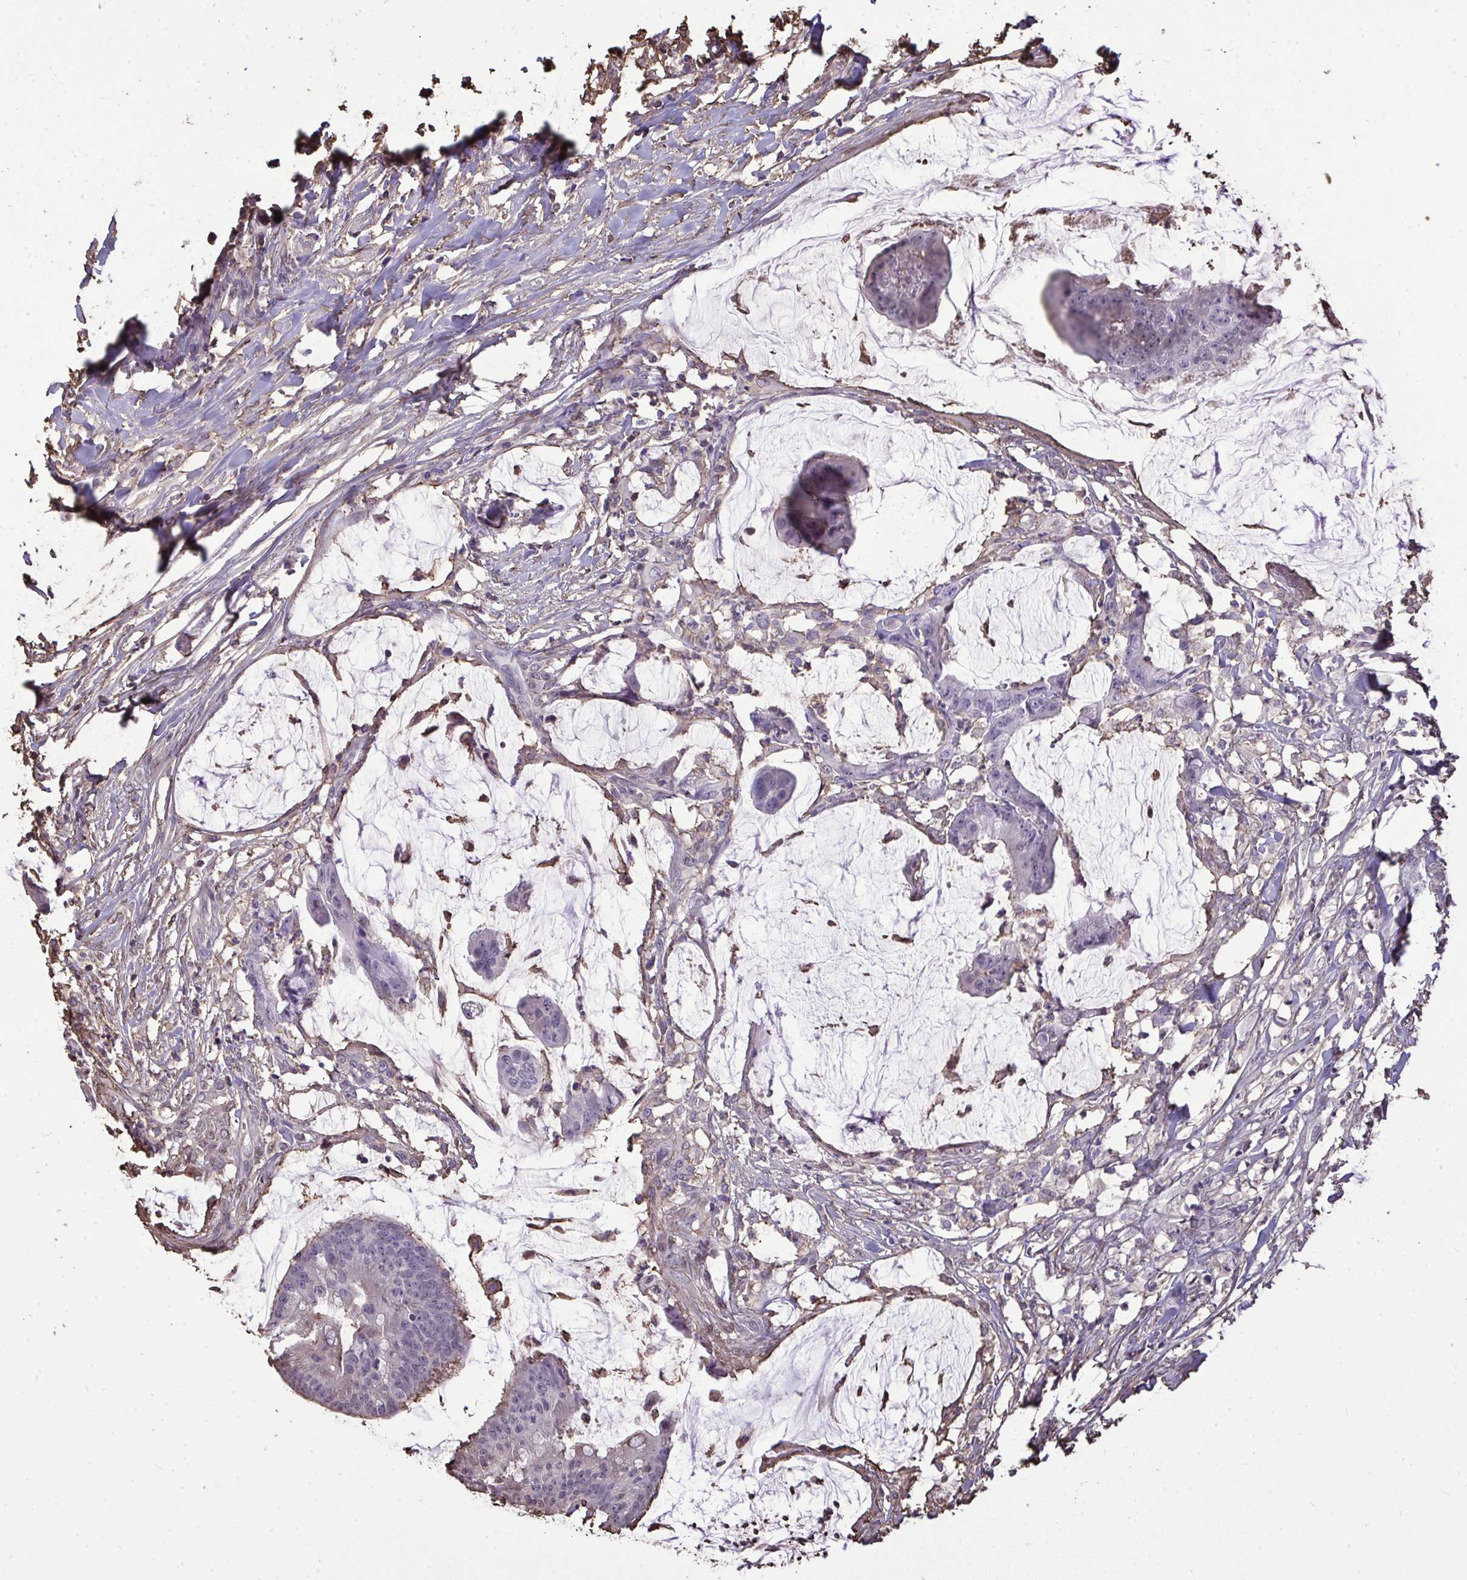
{"staining": {"intensity": "negative", "quantity": "none", "location": "none"}, "tissue": "colorectal cancer", "cell_type": "Tumor cells", "image_type": "cancer", "snomed": [{"axis": "morphology", "description": "Adenocarcinoma, NOS"}, {"axis": "topography", "description": "Colon"}], "caption": "DAB immunohistochemical staining of human colorectal cancer reveals no significant staining in tumor cells. (DAB IHC with hematoxylin counter stain).", "gene": "ANXA5", "patient": {"sex": "male", "age": 62}}